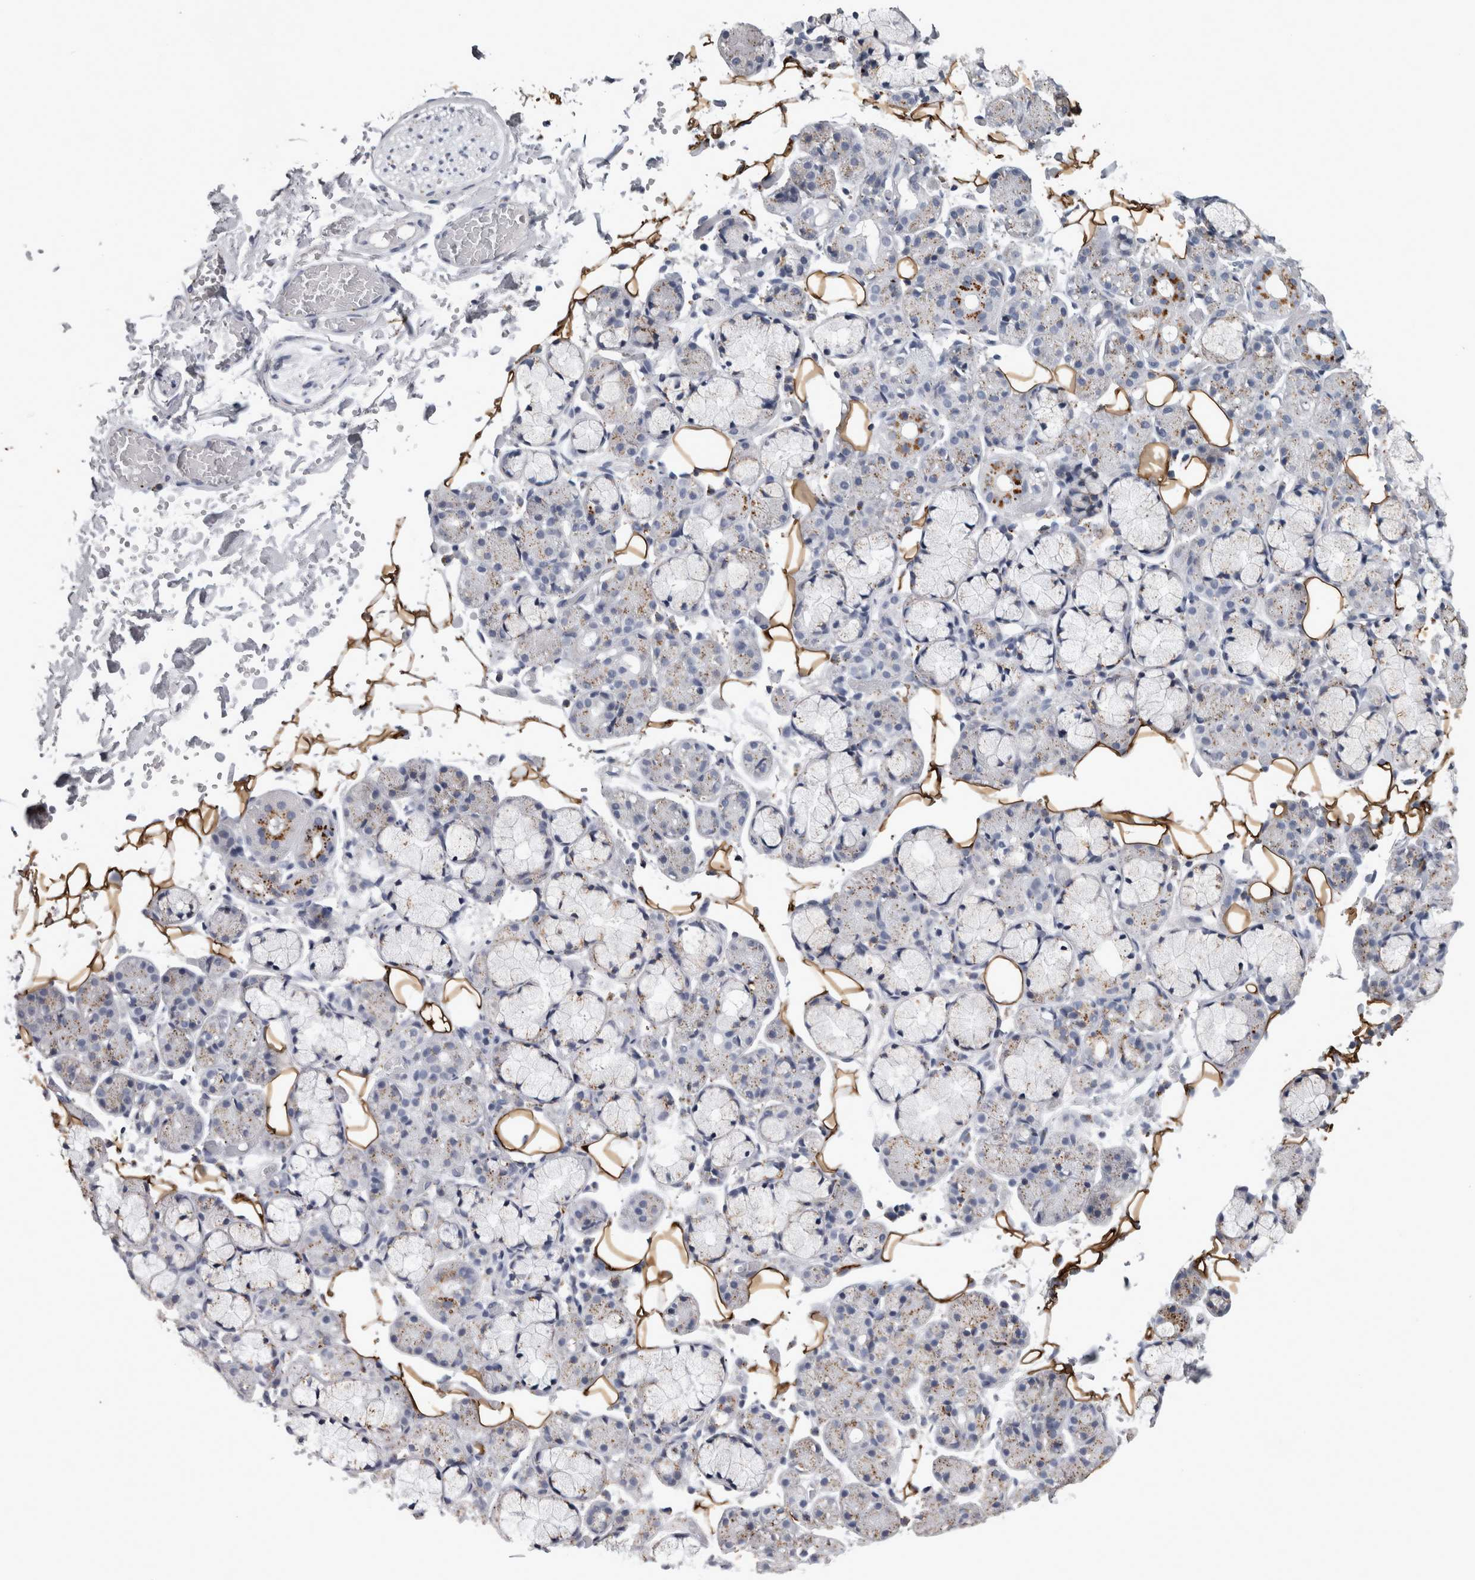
{"staining": {"intensity": "moderate", "quantity": "<25%", "location": "cytoplasmic/membranous"}, "tissue": "salivary gland", "cell_type": "Glandular cells", "image_type": "normal", "snomed": [{"axis": "morphology", "description": "Normal tissue, NOS"}, {"axis": "topography", "description": "Salivary gland"}], "caption": "This image shows benign salivary gland stained with immunohistochemistry to label a protein in brown. The cytoplasmic/membranous of glandular cells show moderate positivity for the protein. Nuclei are counter-stained blue.", "gene": "DPP7", "patient": {"sex": "male", "age": 63}}